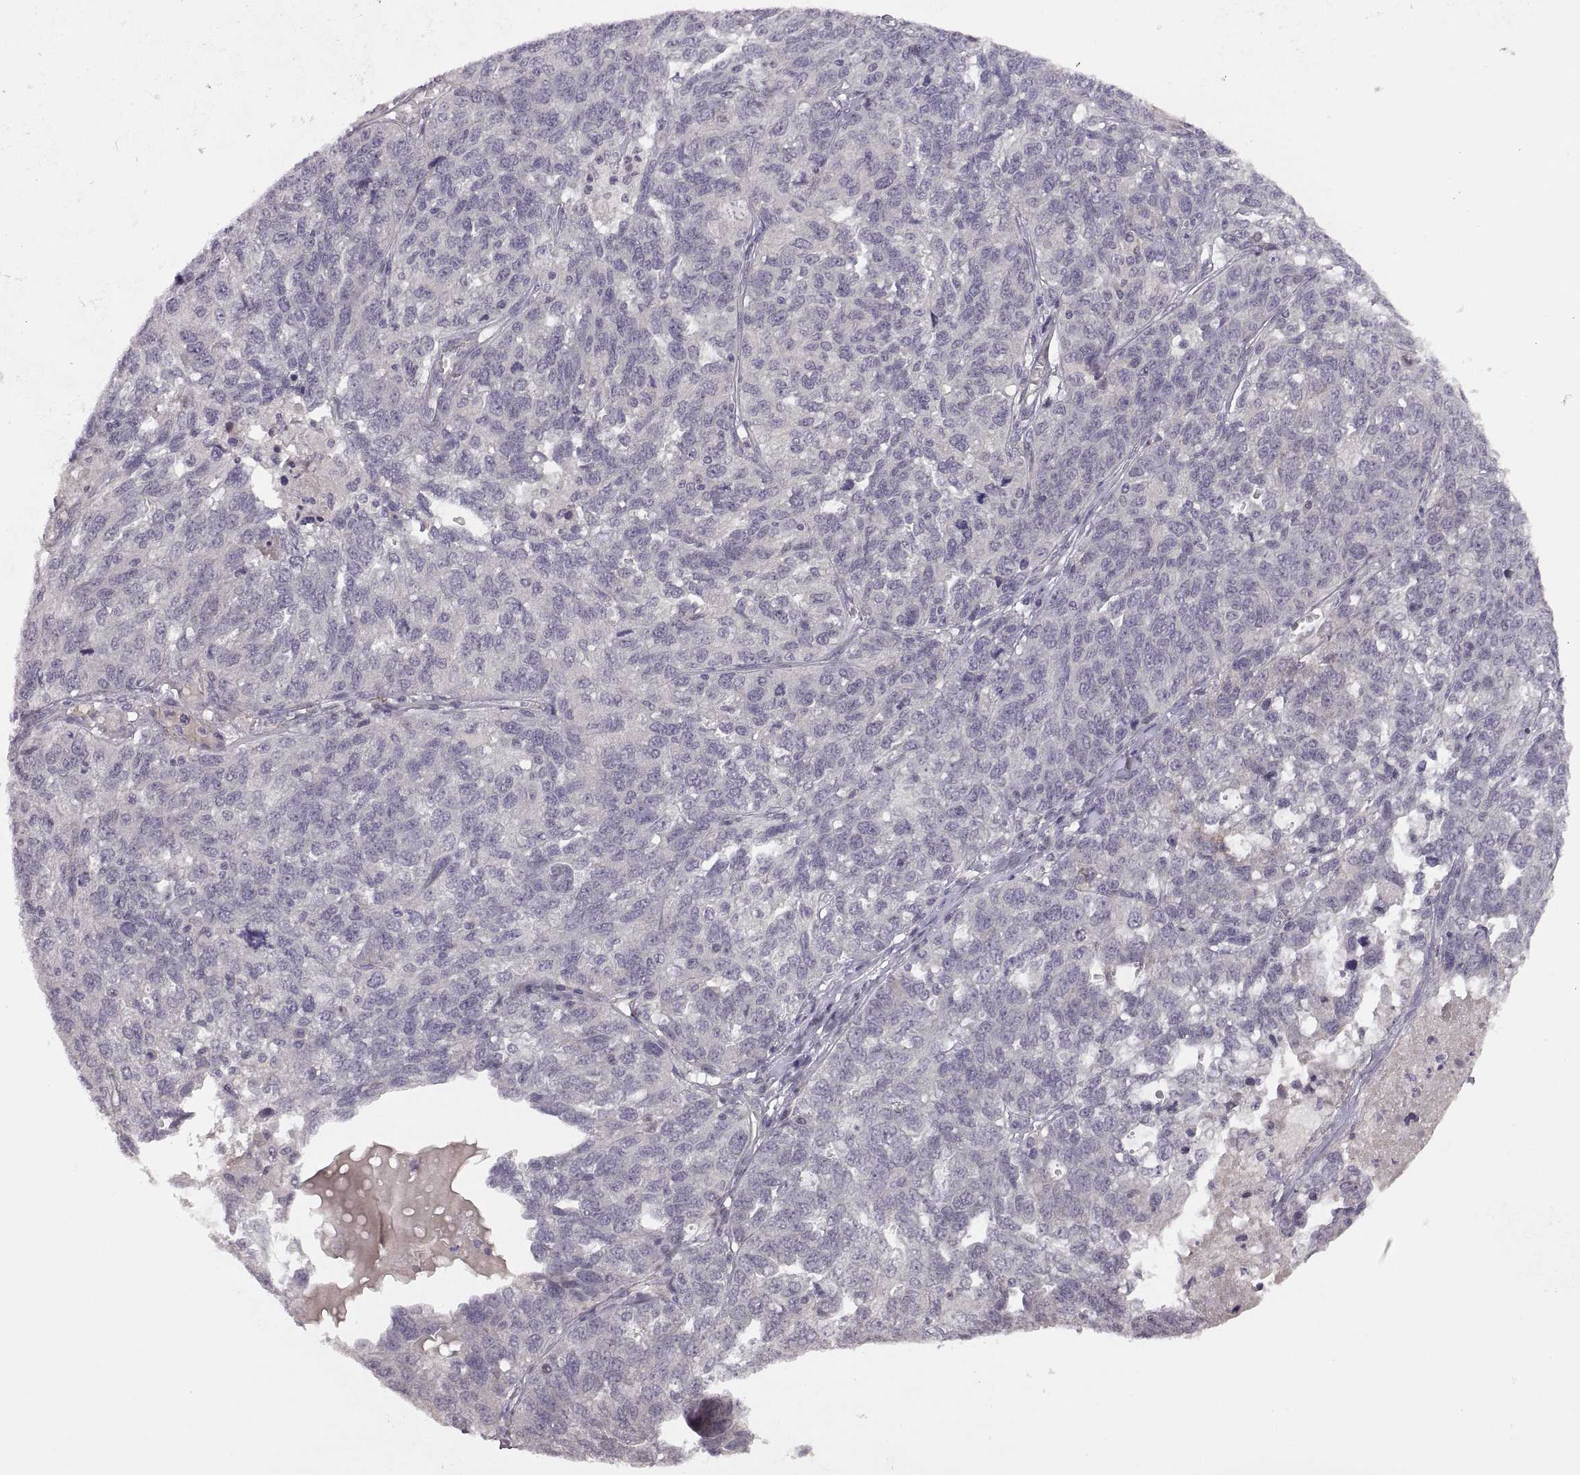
{"staining": {"intensity": "negative", "quantity": "none", "location": "none"}, "tissue": "ovarian cancer", "cell_type": "Tumor cells", "image_type": "cancer", "snomed": [{"axis": "morphology", "description": "Cystadenocarcinoma, serous, NOS"}, {"axis": "topography", "description": "Ovary"}], "caption": "This is a micrograph of immunohistochemistry (IHC) staining of ovarian cancer, which shows no staining in tumor cells.", "gene": "CDH2", "patient": {"sex": "female", "age": 71}}